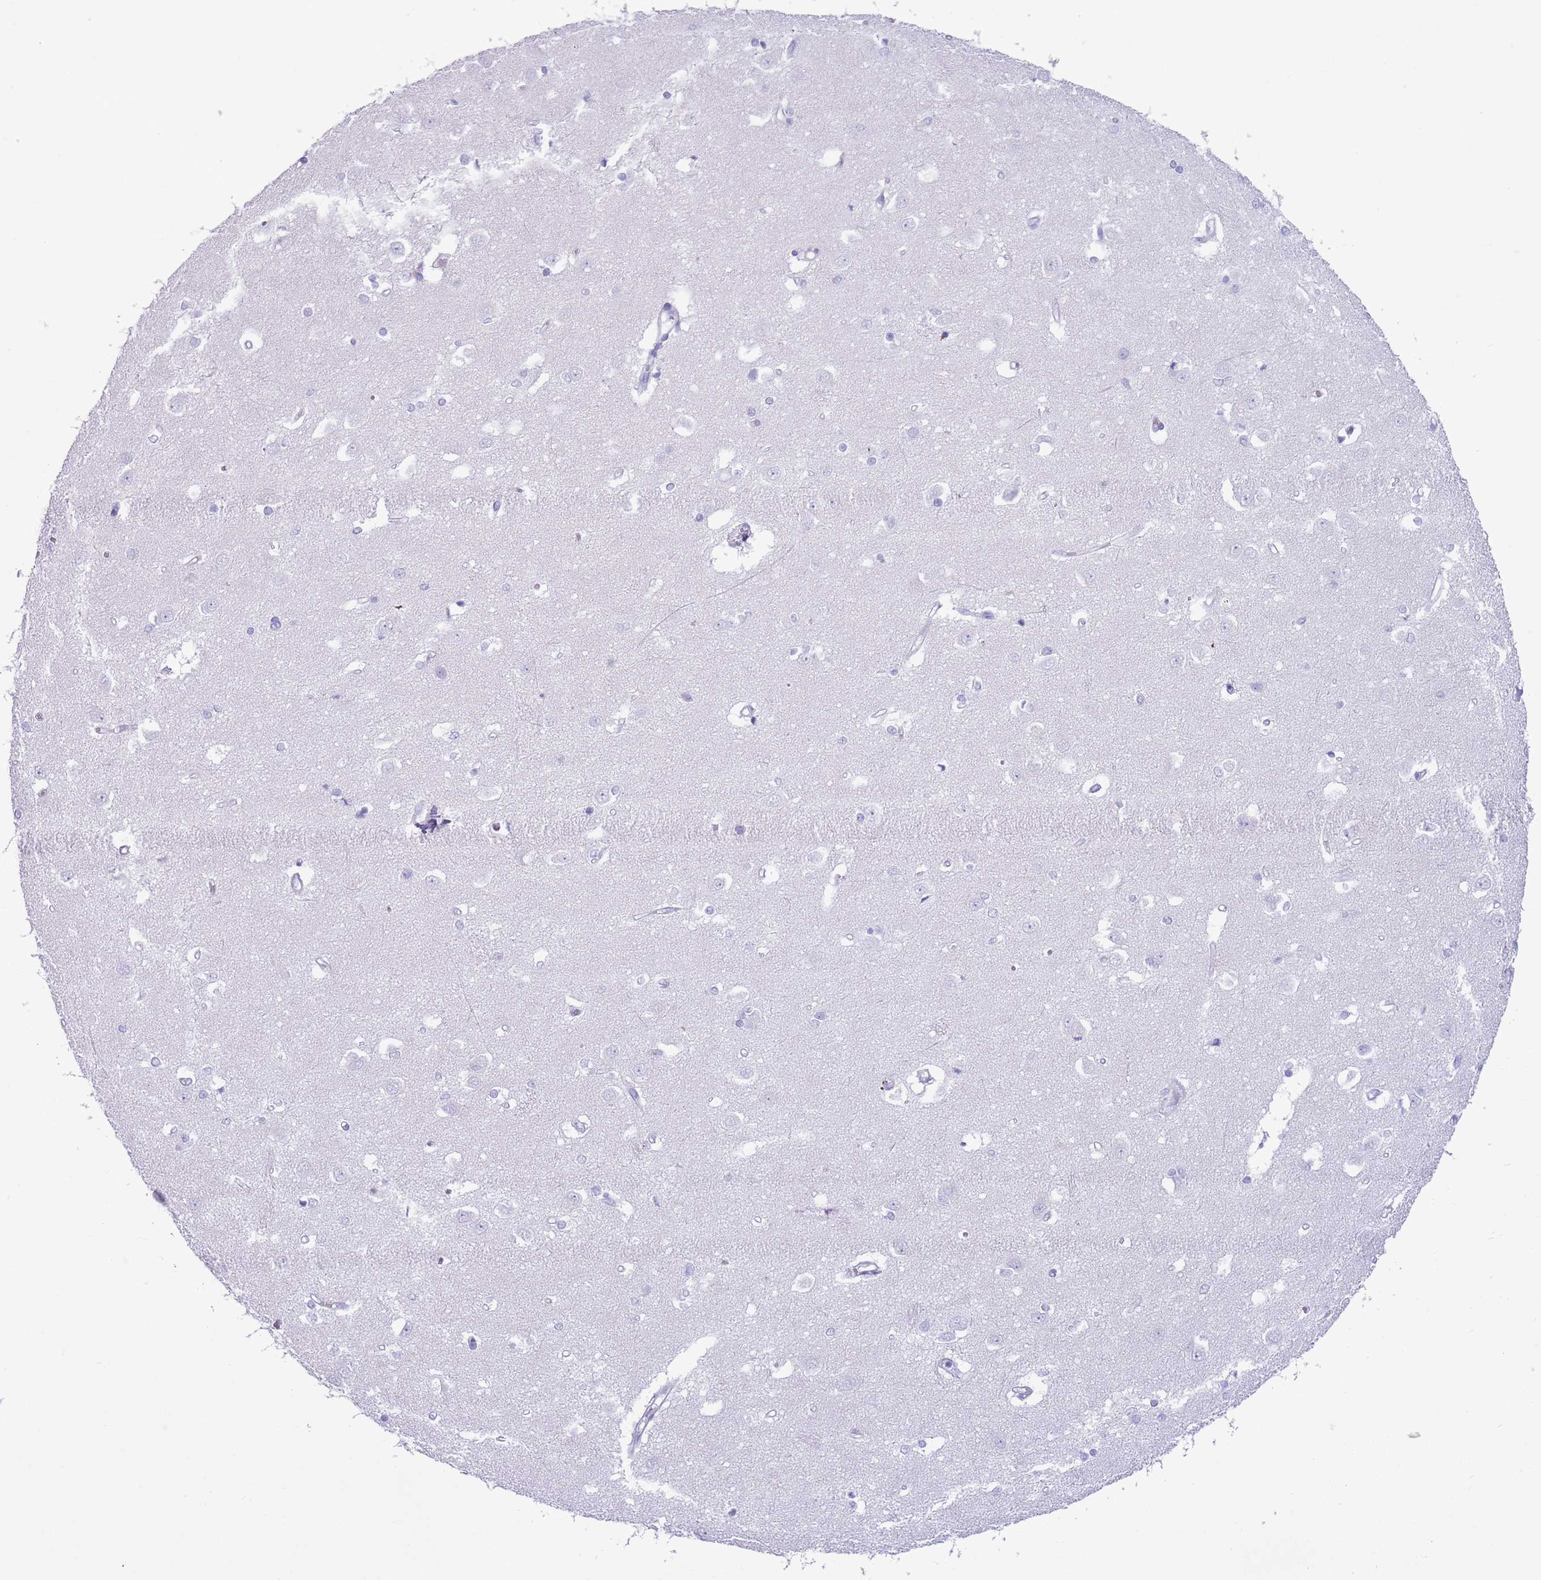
{"staining": {"intensity": "negative", "quantity": "none", "location": "none"}, "tissue": "caudate", "cell_type": "Glial cells", "image_type": "normal", "snomed": [{"axis": "morphology", "description": "Normal tissue, NOS"}, {"axis": "topography", "description": "Lateral ventricle wall"}], "caption": "High power microscopy histopathology image of an immunohistochemistry (IHC) image of normal caudate, revealing no significant staining in glial cells. The staining is performed using DAB brown chromogen with nuclei counter-stained in using hematoxylin.", "gene": "ENSG00000263020", "patient": {"sex": "male", "age": 37}}